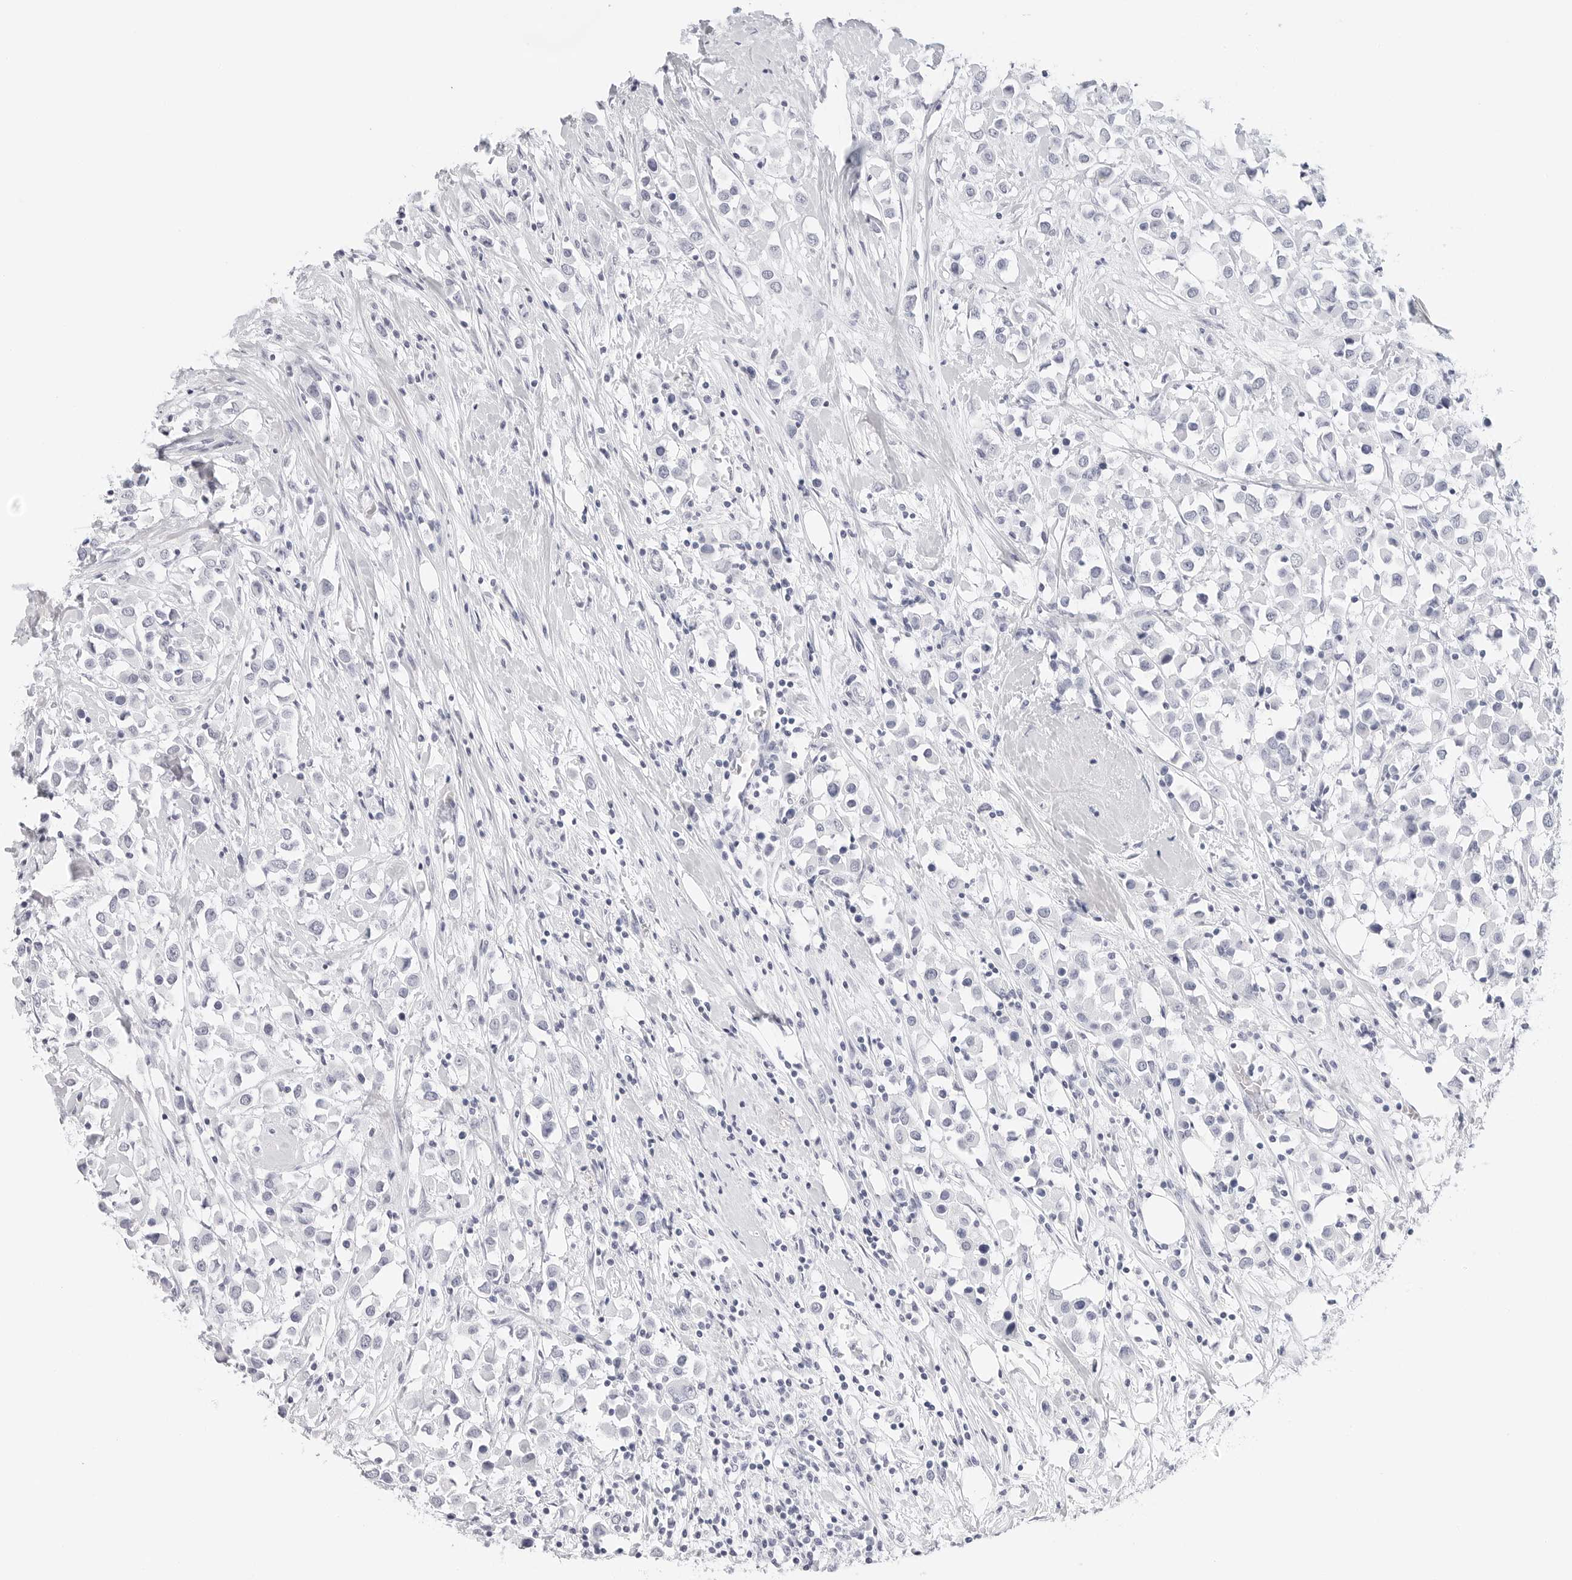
{"staining": {"intensity": "negative", "quantity": "none", "location": "none"}, "tissue": "breast cancer", "cell_type": "Tumor cells", "image_type": "cancer", "snomed": [{"axis": "morphology", "description": "Duct carcinoma"}, {"axis": "topography", "description": "Breast"}], "caption": "Immunohistochemistry of human breast cancer exhibits no expression in tumor cells. The staining is performed using DAB brown chromogen with nuclei counter-stained in using hematoxylin.", "gene": "TFF2", "patient": {"sex": "female", "age": 61}}